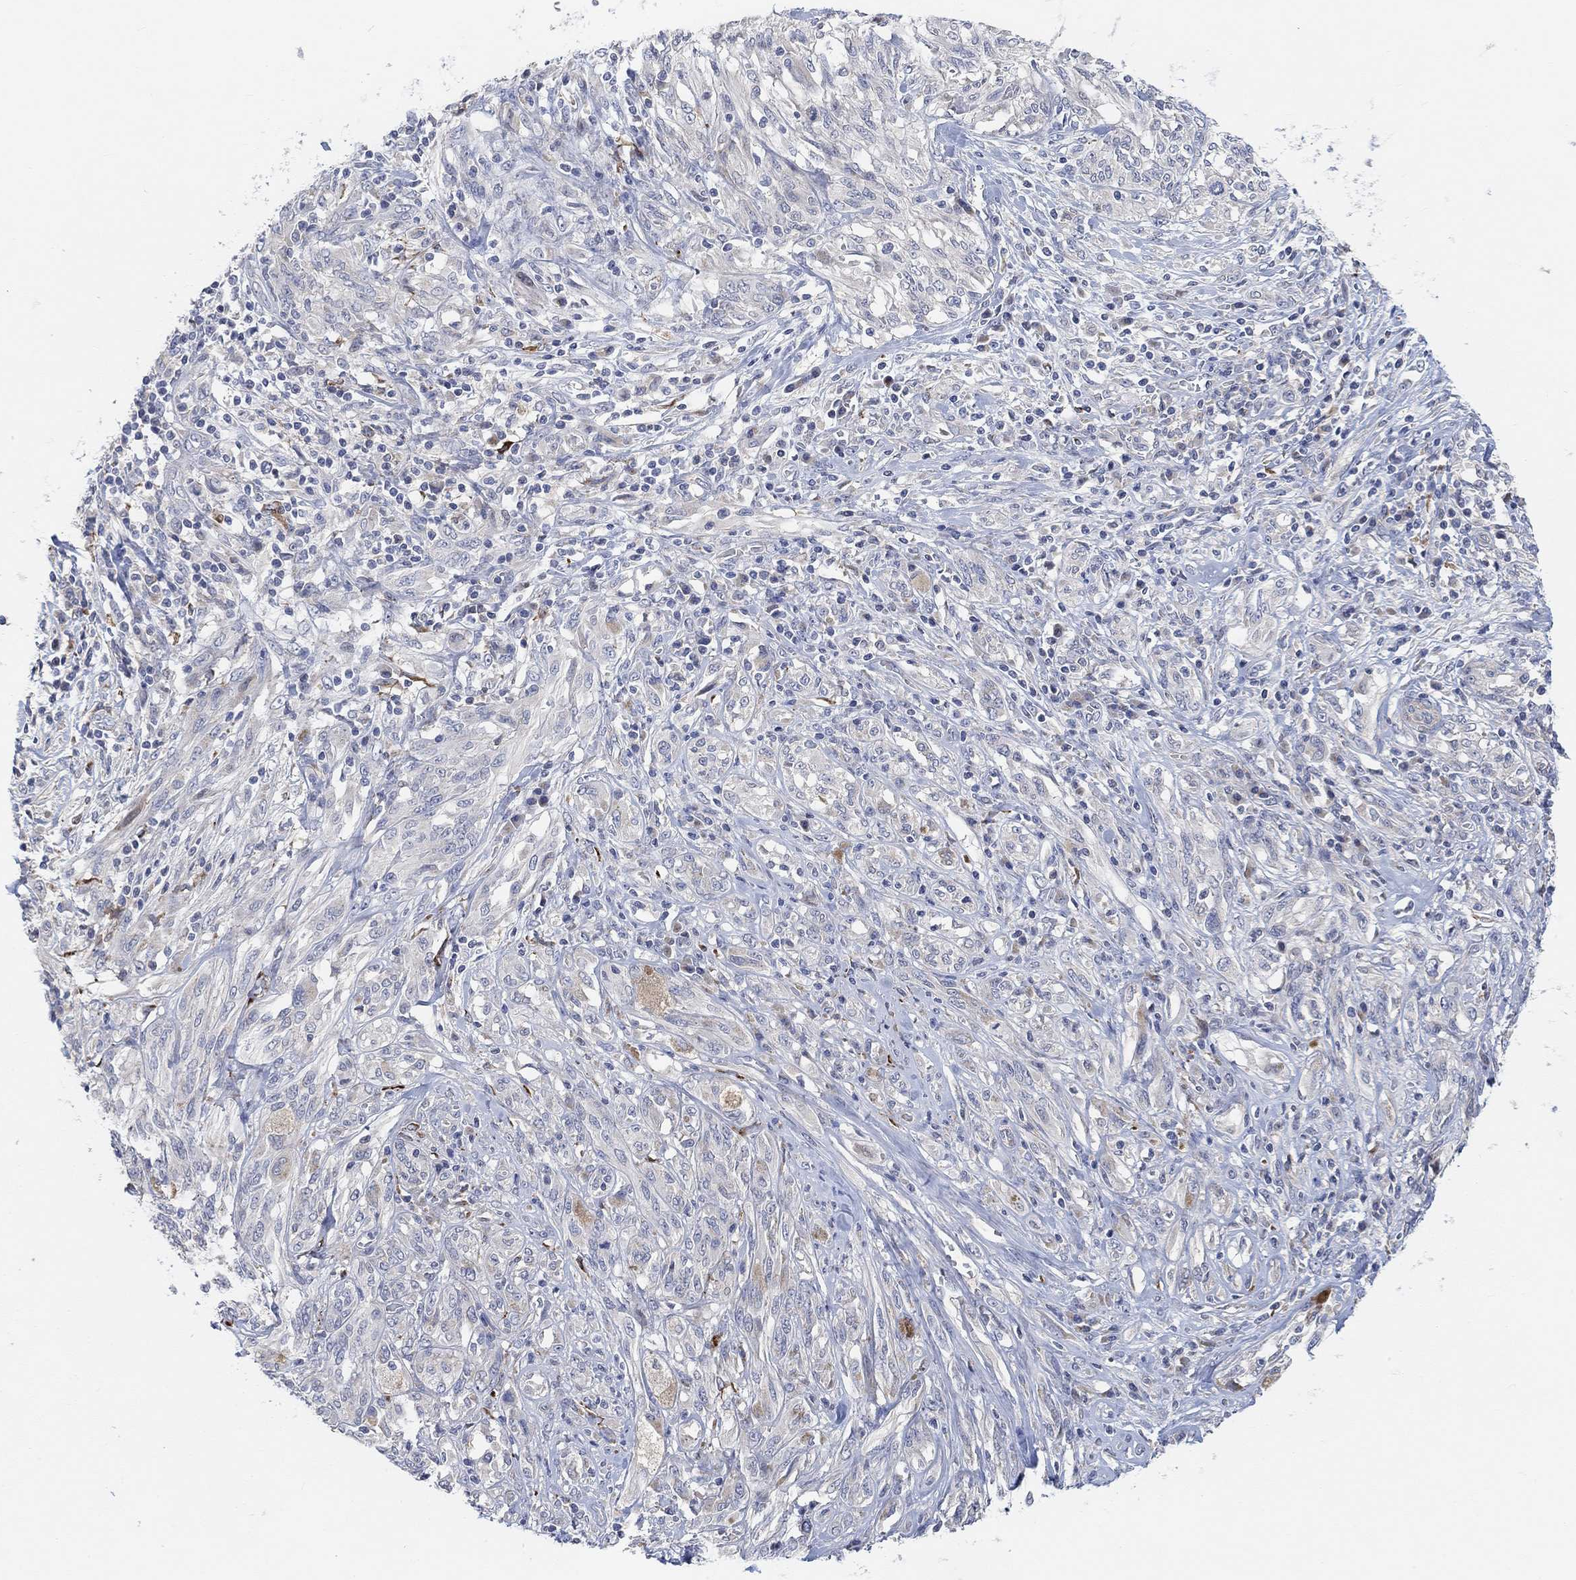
{"staining": {"intensity": "negative", "quantity": "none", "location": "none"}, "tissue": "melanoma", "cell_type": "Tumor cells", "image_type": "cancer", "snomed": [{"axis": "morphology", "description": "Malignant melanoma, NOS"}, {"axis": "topography", "description": "Skin"}], "caption": "Immunohistochemical staining of malignant melanoma displays no significant expression in tumor cells. (DAB (3,3'-diaminobenzidine) immunohistochemistry (IHC), high magnification).", "gene": "HCRTR1", "patient": {"sex": "female", "age": 91}}